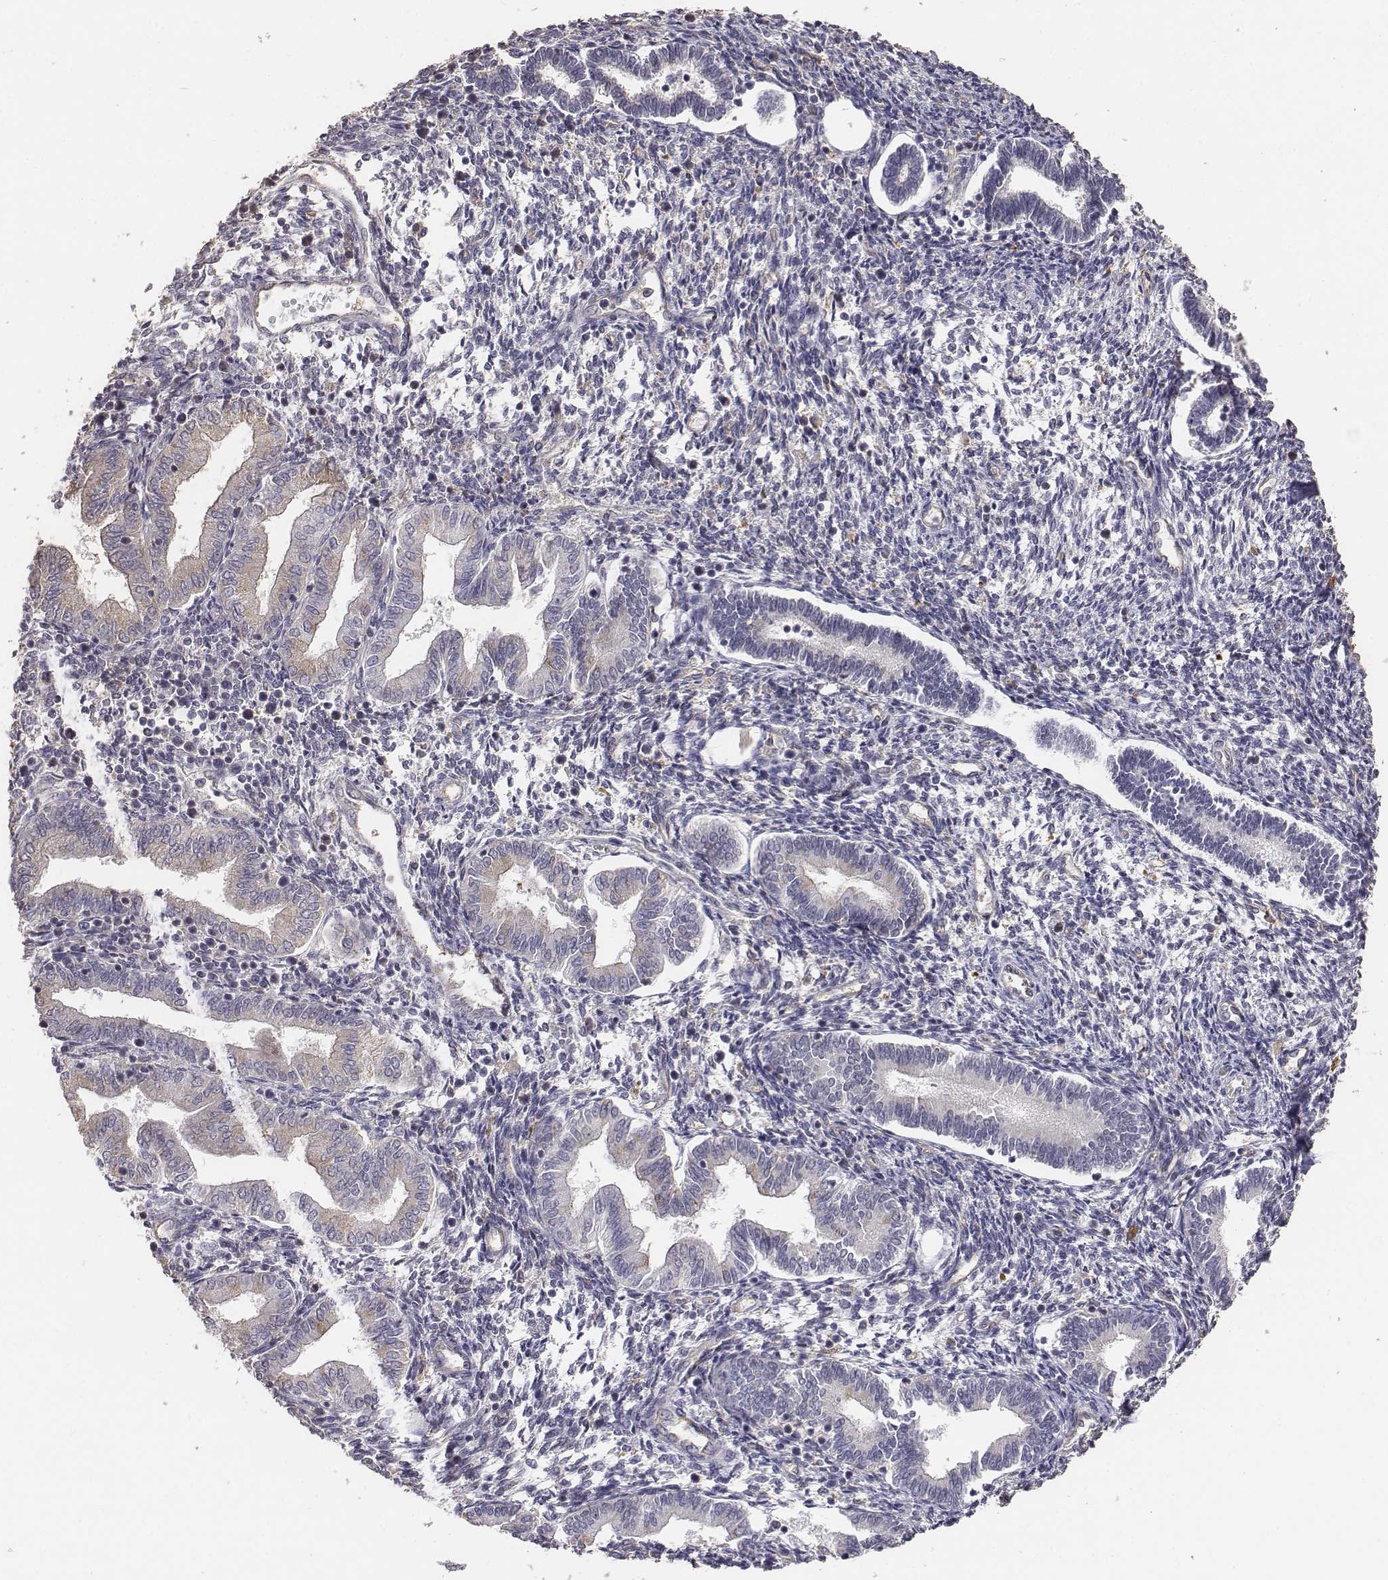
{"staining": {"intensity": "negative", "quantity": "none", "location": "none"}, "tissue": "endometrium", "cell_type": "Cells in endometrial stroma", "image_type": "normal", "snomed": [{"axis": "morphology", "description": "Normal tissue, NOS"}, {"axis": "topography", "description": "Endometrium"}], "caption": "This is a micrograph of immunohistochemistry (IHC) staining of normal endometrium, which shows no expression in cells in endometrial stroma.", "gene": "AP1B1", "patient": {"sex": "female", "age": 42}}